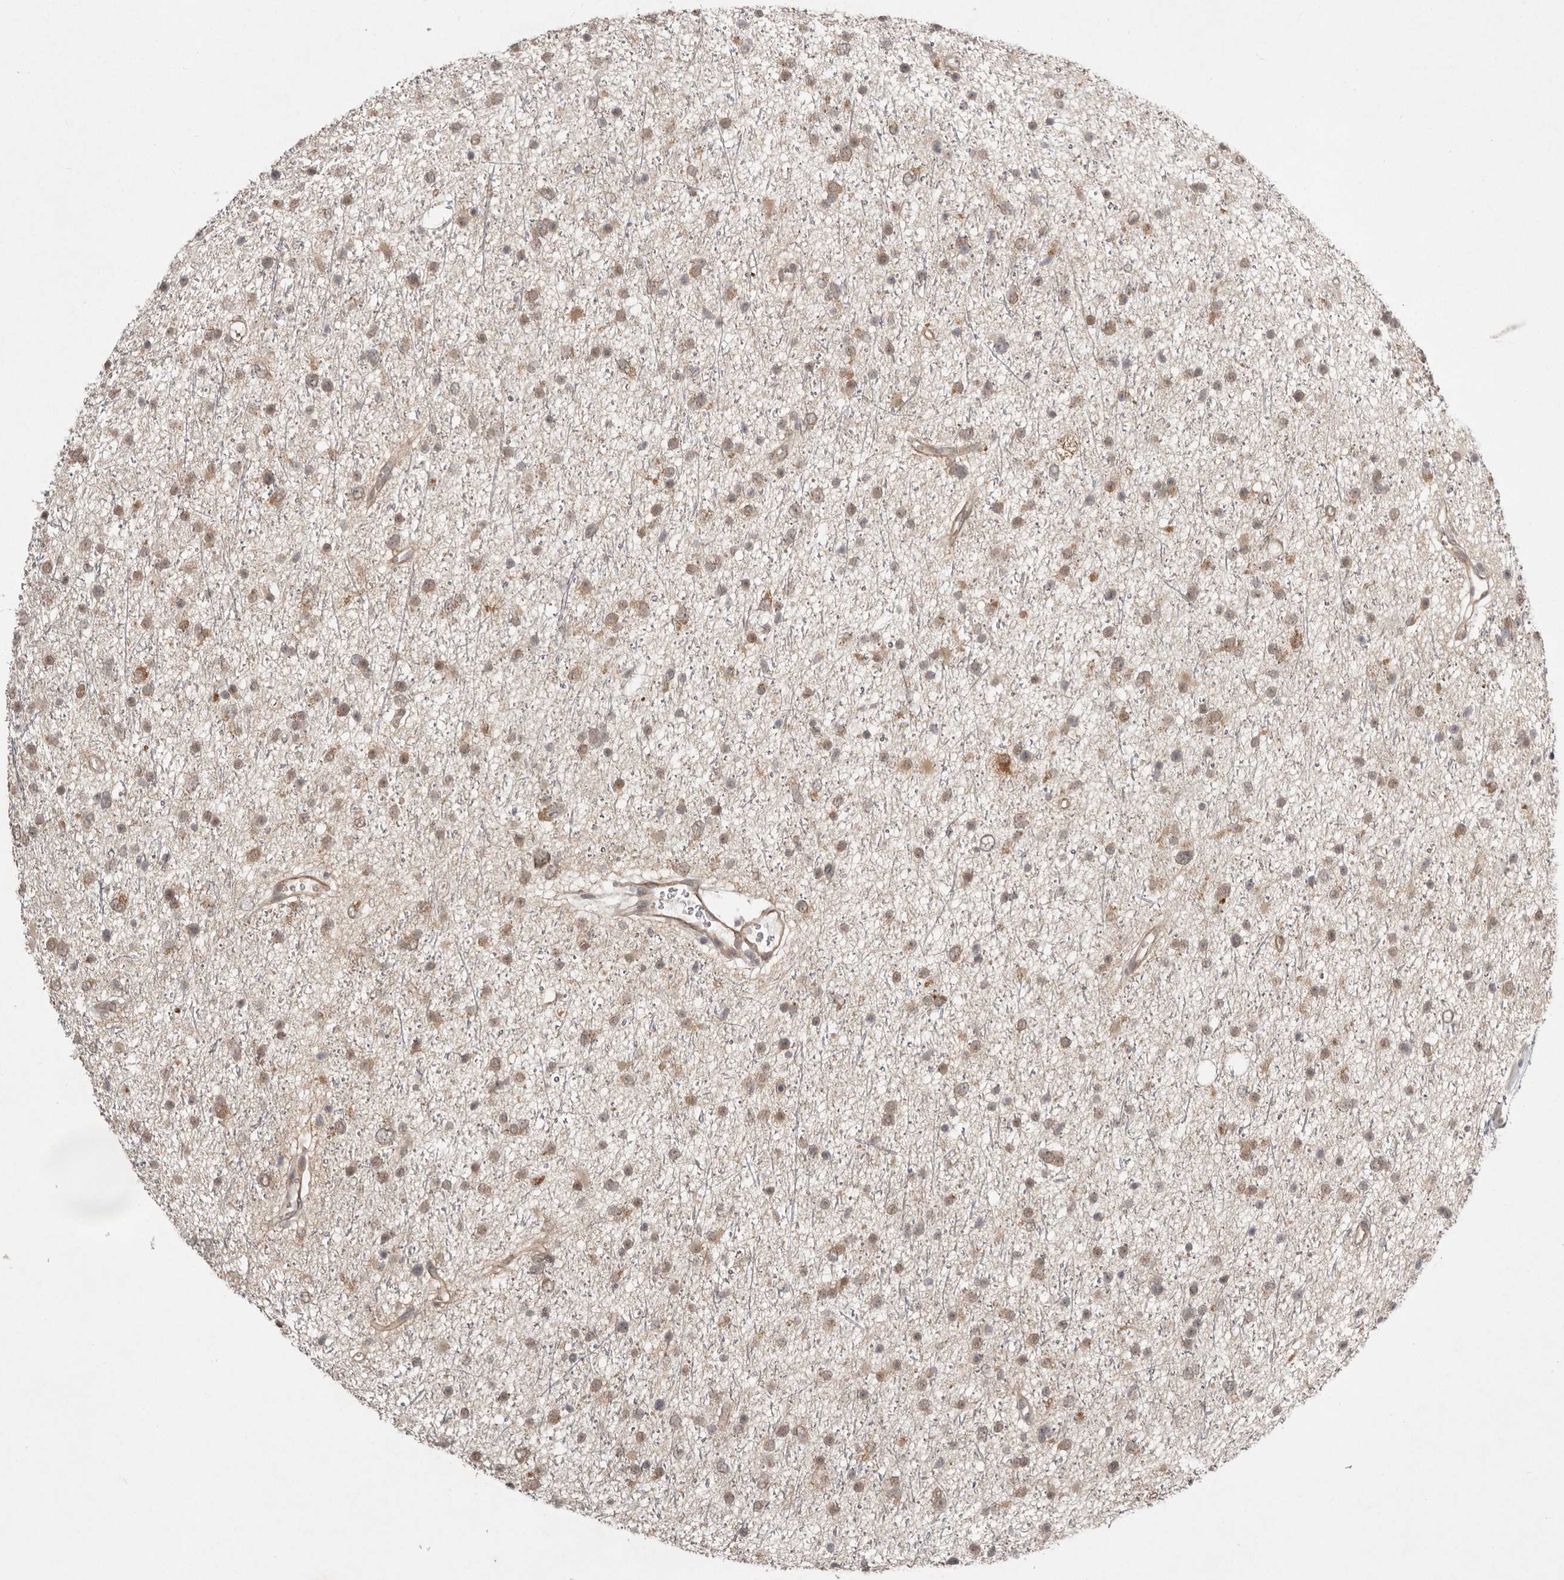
{"staining": {"intensity": "weak", "quantity": ">75%", "location": "cytoplasmic/membranous"}, "tissue": "glioma", "cell_type": "Tumor cells", "image_type": "cancer", "snomed": [{"axis": "morphology", "description": "Glioma, malignant, Low grade"}, {"axis": "topography", "description": "Cerebral cortex"}], "caption": "DAB immunohistochemical staining of human glioma shows weak cytoplasmic/membranous protein staining in about >75% of tumor cells.", "gene": "NSUN4", "patient": {"sex": "female", "age": 39}}